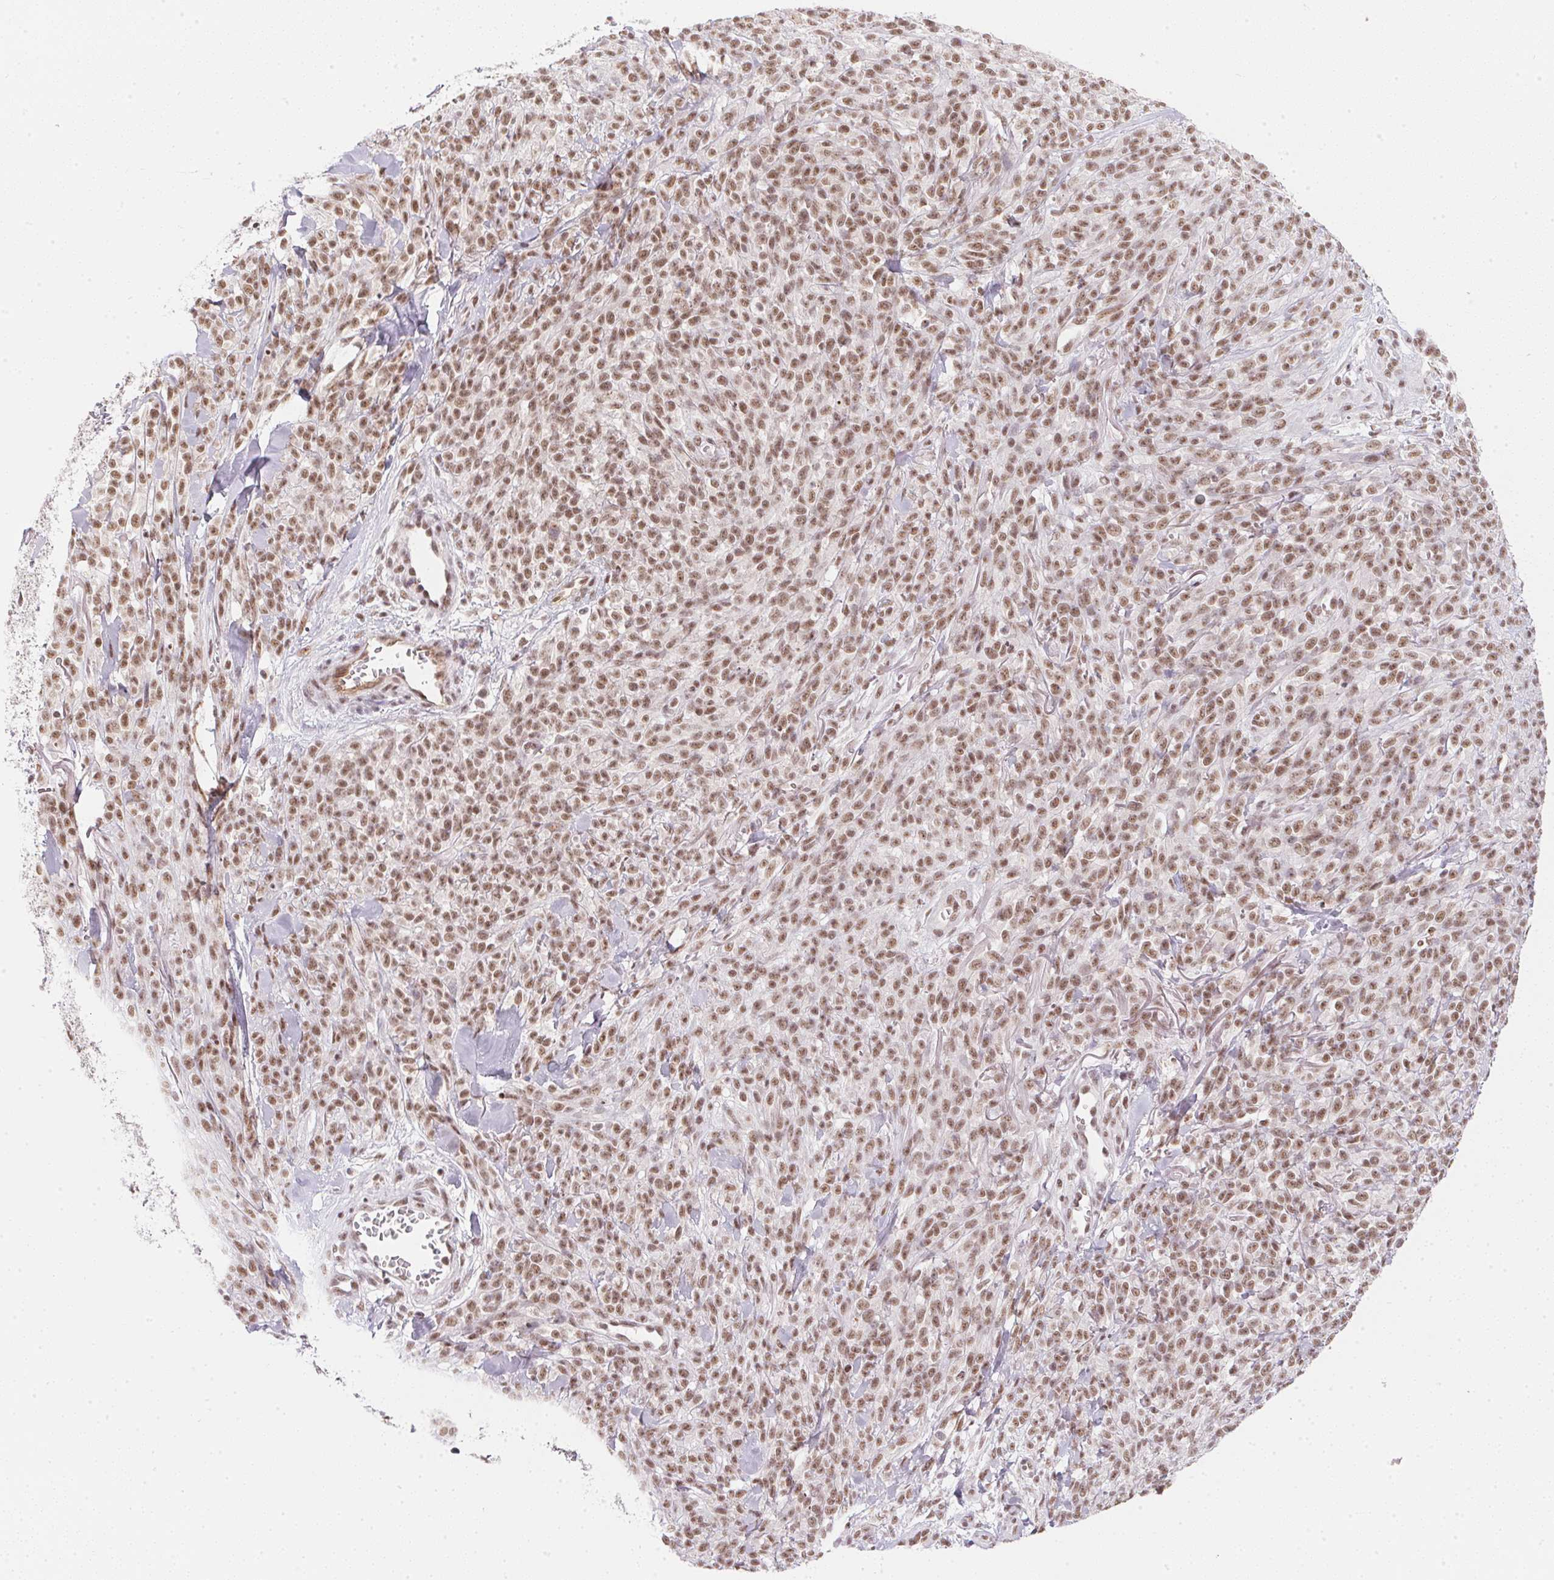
{"staining": {"intensity": "moderate", "quantity": ">75%", "location": "nuclear"}, "tissue": "melanoma", "cell_type": "Tumor cells", "image_type": "cancer", "snomed": [{"axis": "morphology", "description": "Malignant melanoma, NOS"}, {"axis": "topography", "description": "Skin"}, {"axis": "topography", "description": "Skin of trunk"}], "caption": "The photomicrograph shows staining of malignant melanoma, revealing moderate nuclear protein positivity (brown color) within tumor cells. (DAB (3,3'-diaminobenzidine) IHC, brown staining for protein, blue staining for nuclei).", "gene": "SRSF7", "patient": {"sex": "male", "age": 74}}